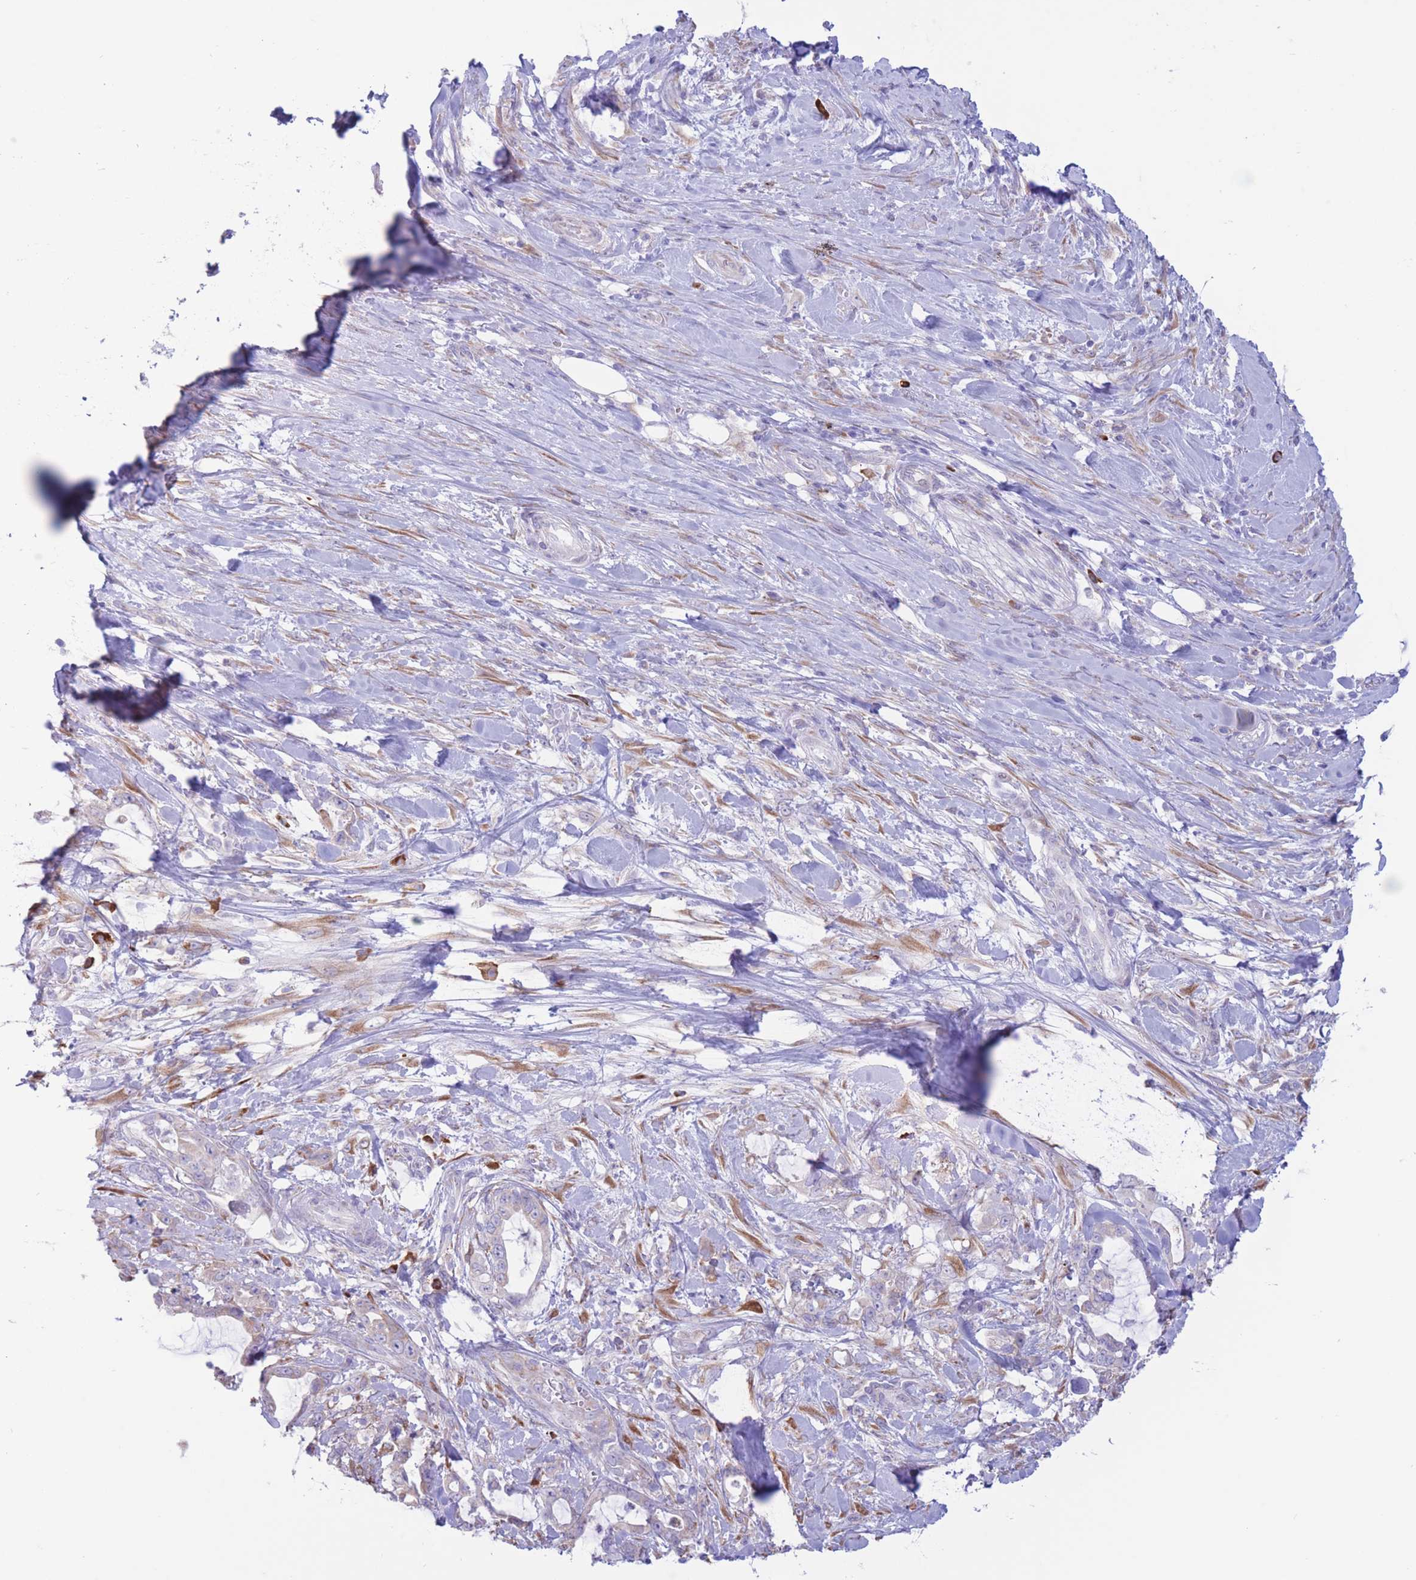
{"staining": {"intensity": "weak", "quantity": "25%-75%", "location": "cytoplasmic/membranous"}, "tissue": "pancreatic cancer", "cell_type": "Tumor cells", "image_type": "cancer", "snomed": [{"axis": "morphology", "description": "Adenocarcinoma, NOS"}, {"axis": "topography", "description": "Pancreas"}], "caption": "About 25%-75% of tumor cells in human pancreatic cancer exhibit weak cytoplasmic/membranous protein expression as visualized by brown immunohistochemical staining.", "gene": "MYDGF", "patient": {"sex": "female", "age": 61}}